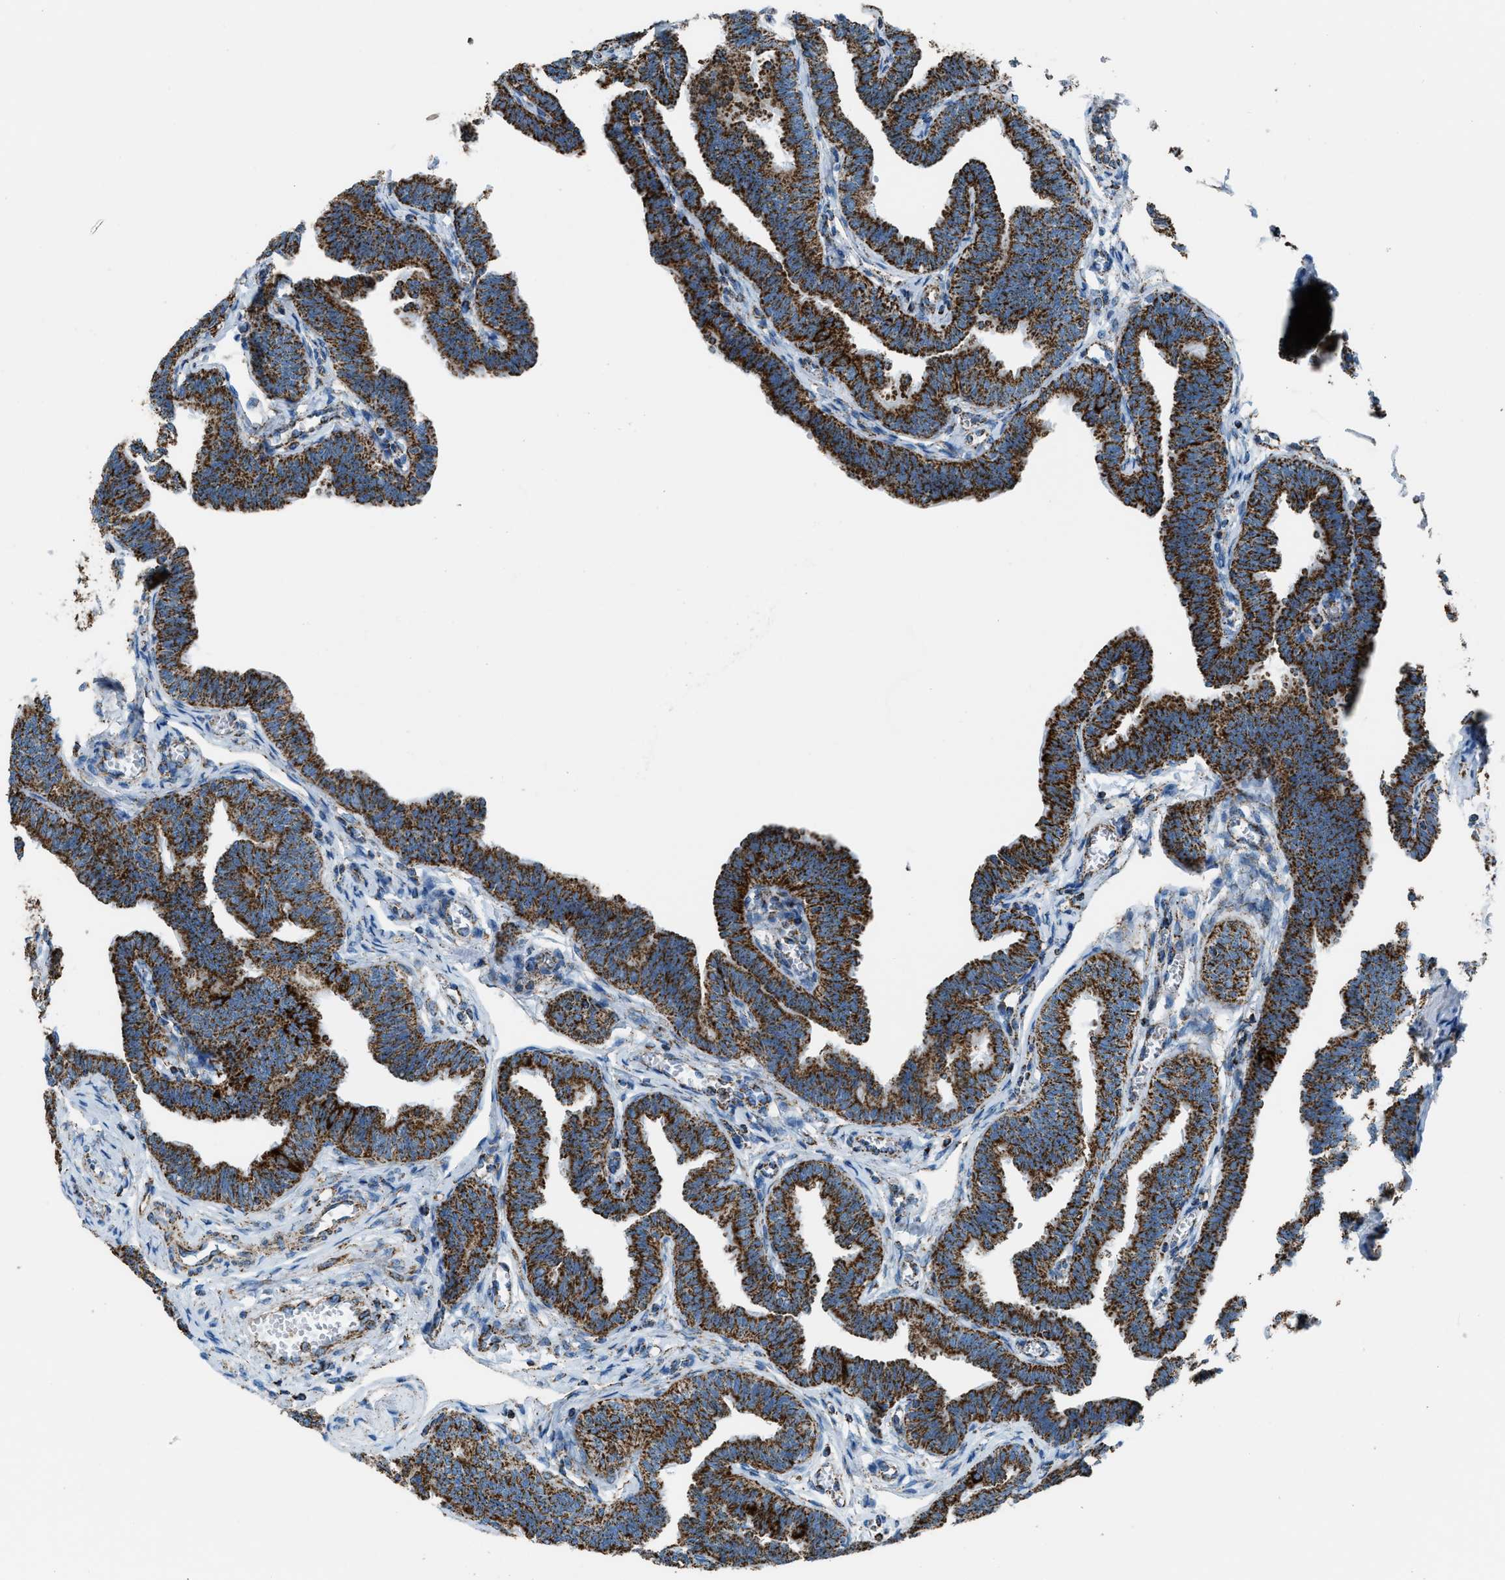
{"staining": {"intensity": "strong", "quantity": ">75%", "location": "cytoplasmic/membranous"}, "tissue": "fallopian tube", "cell_type": "Glandular cells", "image_type": "normal", "snomed": [{"axis": "morphology", "description": "Normal tissue, NOS"}, {"axis": "topography", "description": "Fallopian tube"}, {"axis": "topography", "description": "Ovary"}], "caption": "Strong cytoplasmic/membranous expression is appreciated in about >75% of glandular cells in unremarkable fallopian tube. The protein of interest is shown in brown color, while the nuclei are stained blue.", "gene": "MDH2", "patient": {"sex": "female", "age": 23}}